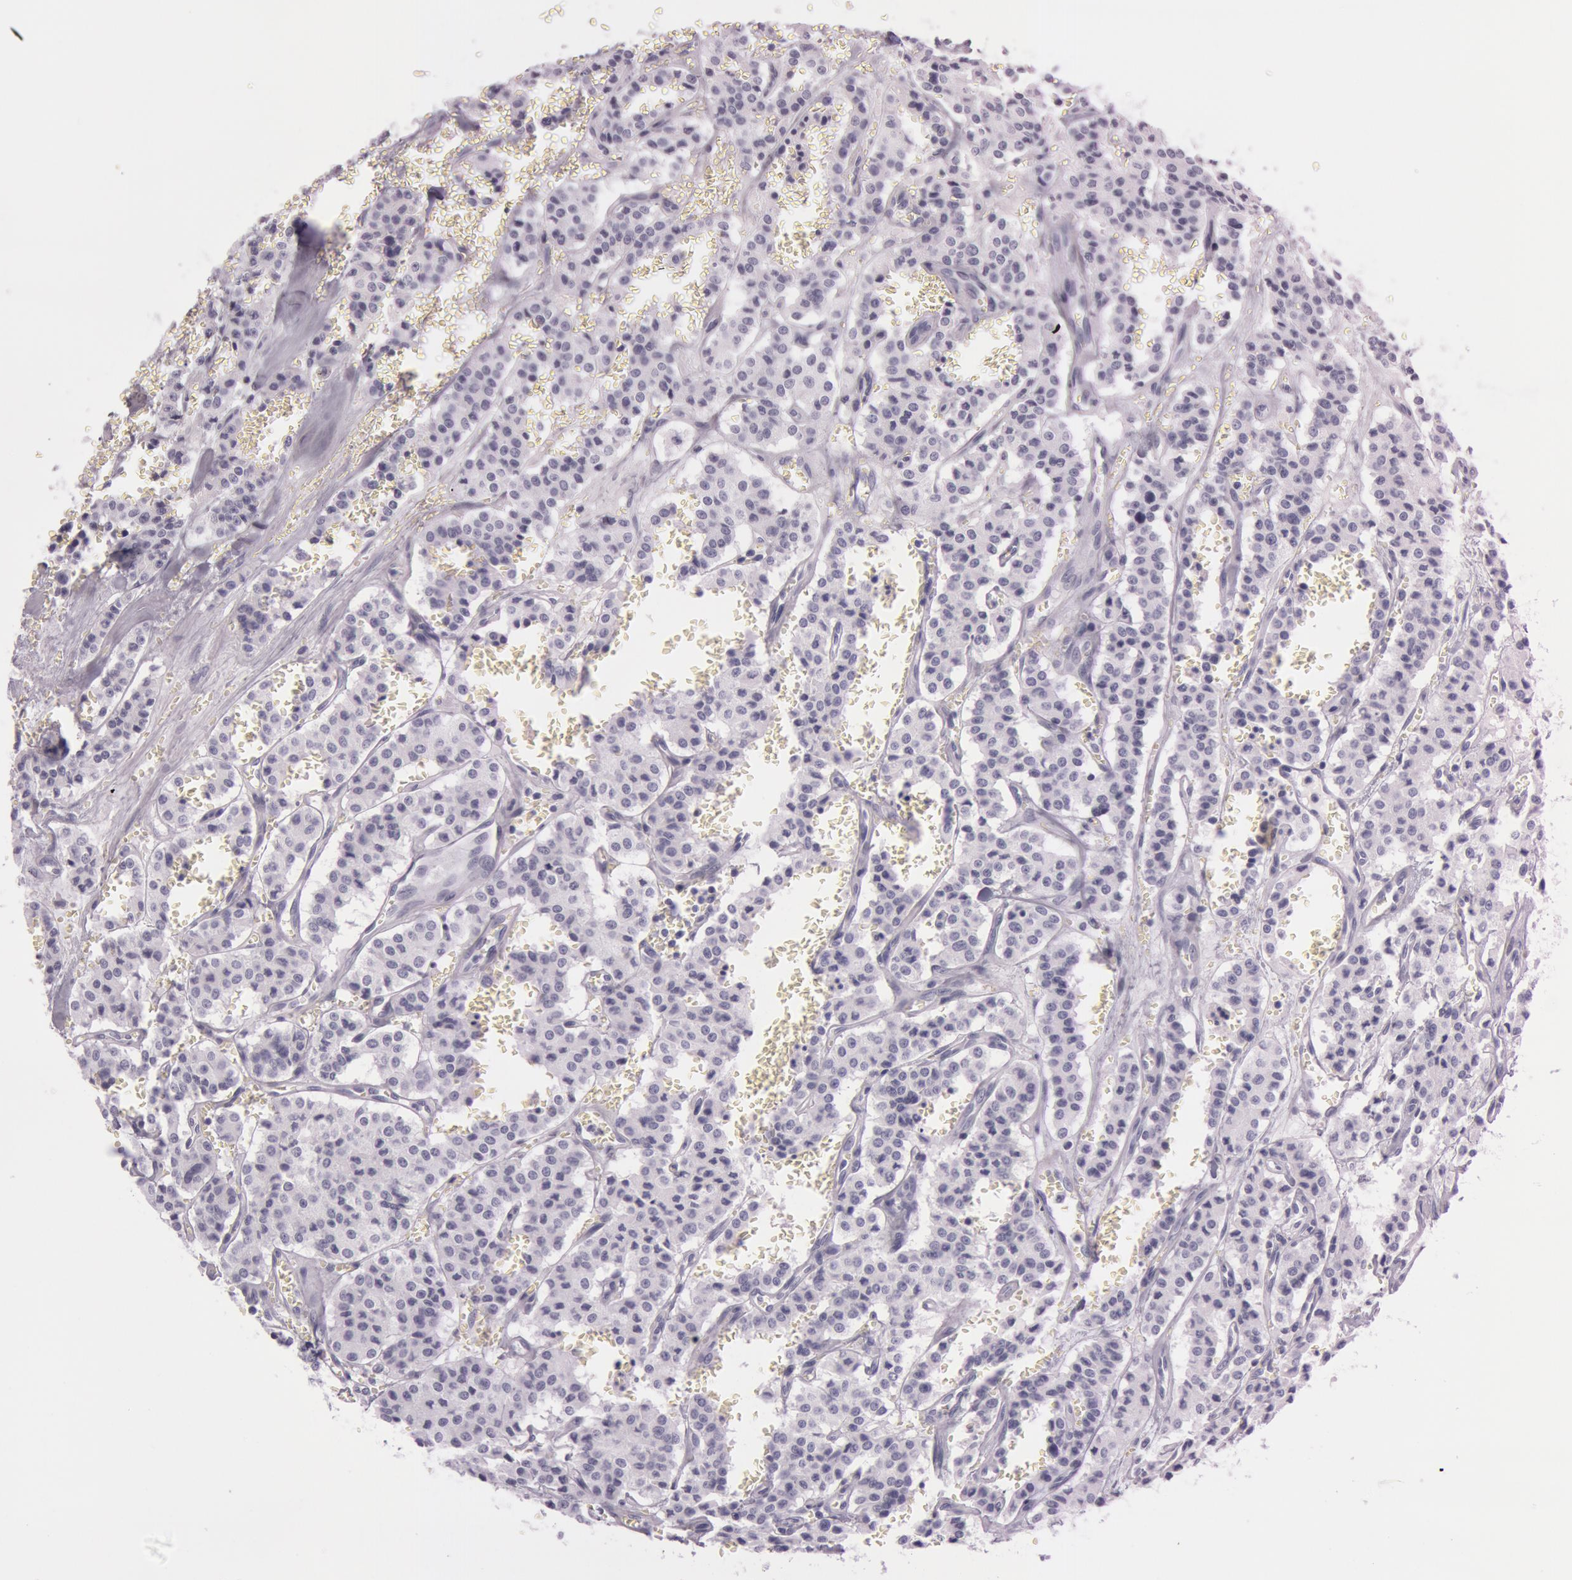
{"staining": {"intensity": "negative", "quantity": "none", "location": "none"}, "tissue": "carcinoid", "cell_type": "Tumor cells", "image_type": "cancer", "snomed": [{"axis": "morphology", "description": "Carcinoid, malignant, NOS"}, {"axis": "topography", "description": "Bronchus"}], "caption": "Immunohistochemical staining of carcinoid (malignant) demonstrates no significant expression in tumor cells.", "gene": "S100A7", "patient": {"sex": "male", "age": 55}}